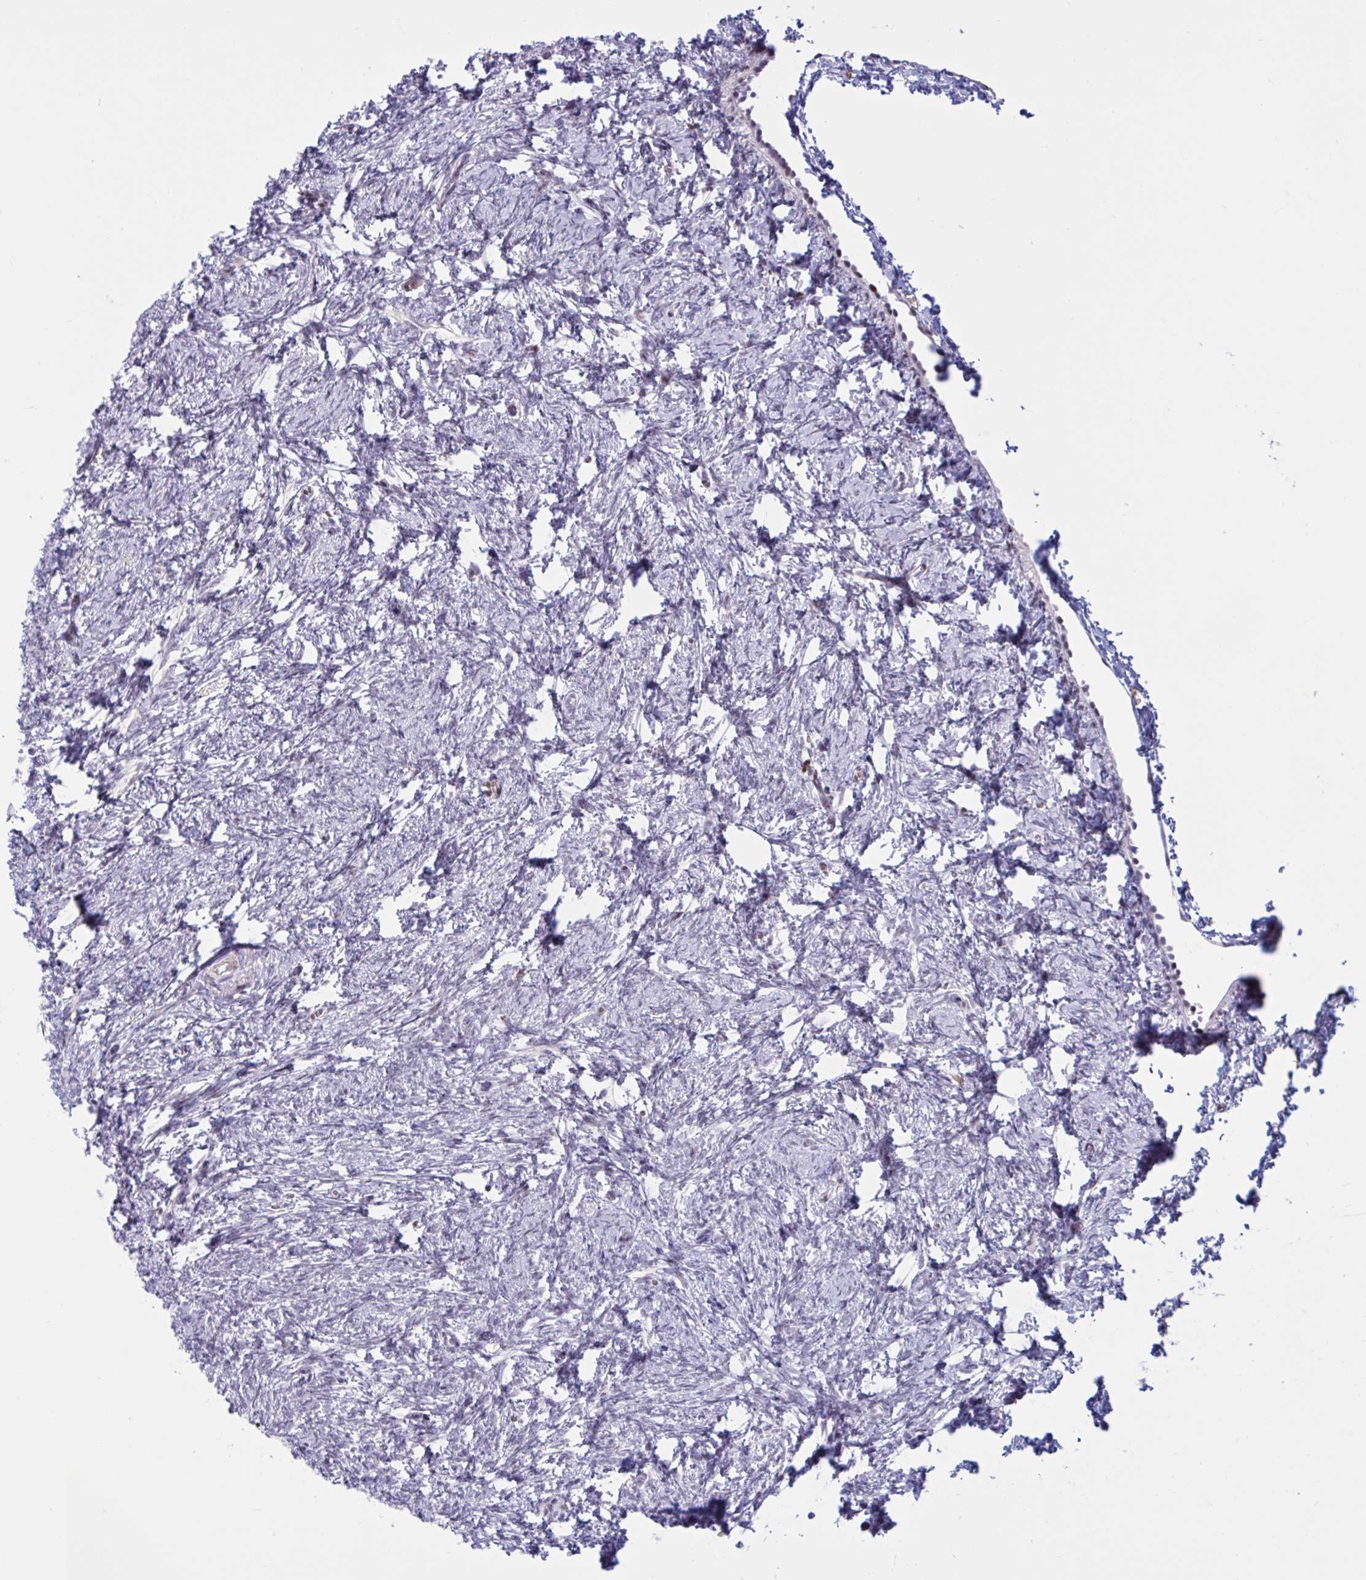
{"staining": {"intensity": "weak", "quantity": "25%-75%", "location": "nuclear"}, "tissue": "ovary", "cell_type": "Ovarian stroma cells", "image_type": "normal", "snomed": [{"axis": "morphology", "description": "Normal tissue, NOS"}, {"axis": "topography", "description": "Ovary"}], "caption": "About 25%-75% of ovarian stroma cells in benign human ovary reveal weak nuclear protein staining as visualized by brown immunohistochemical staining.", "gene": "RBL1", "patient": {"sex": "female", "age": 41}}